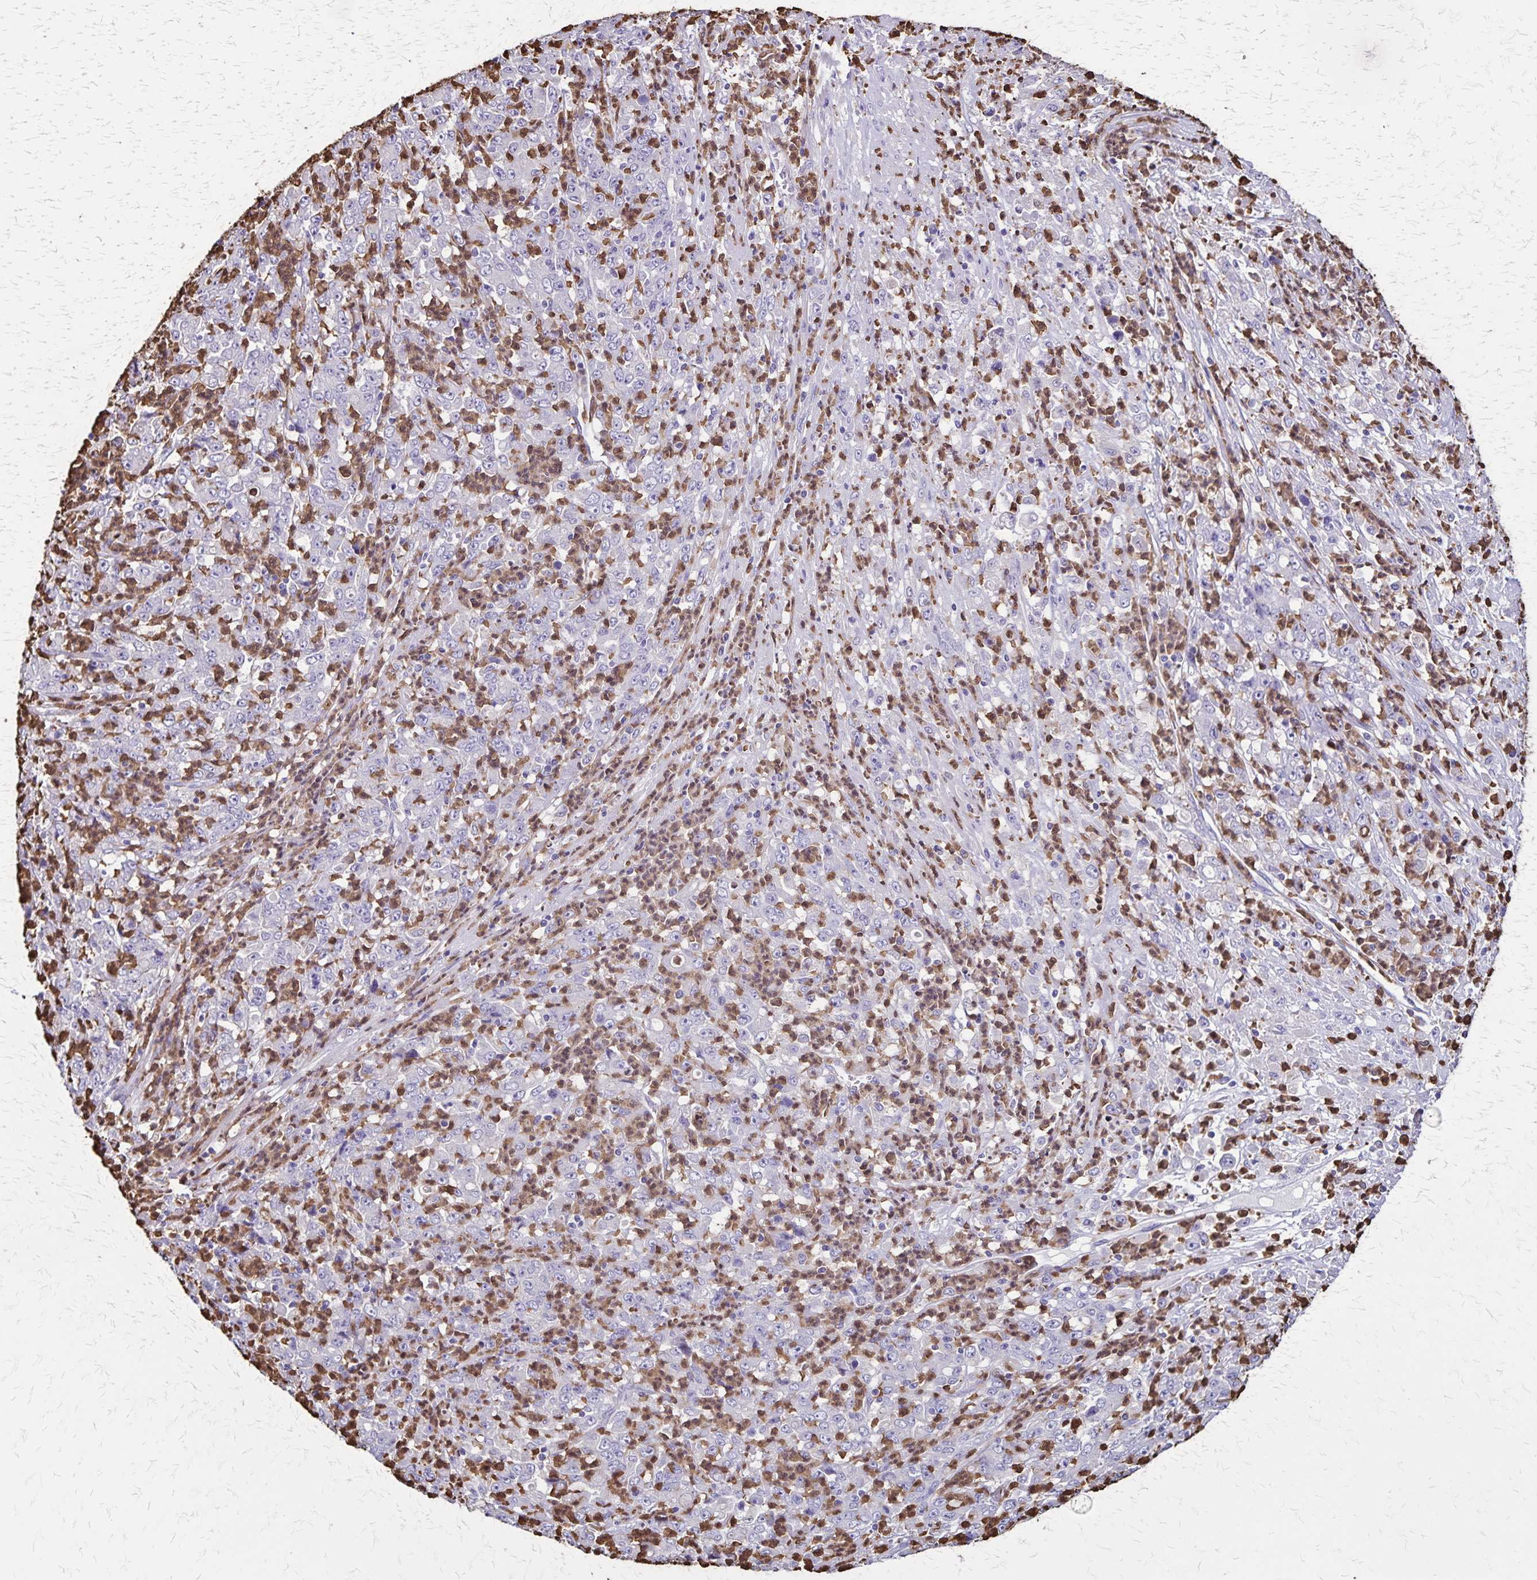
{"staining": {"intensity": "negative", "quantity": "none", "location": "none"}, "tissue": "stomach cancer", "cell_type": "Tumor cells", "image_type": "cancer", "snomed": [{"axis": "morphology", "description": "Adenocarcinoma, NOS"}, {"axis": "topography", "description": "Stomach, lower"}], "caption": "Tumor cells are negative for brown protein staining in adenocarcinoma (stomach).", "gene": "ULBP3", "patient": {"sex": "female", "age": 71}}